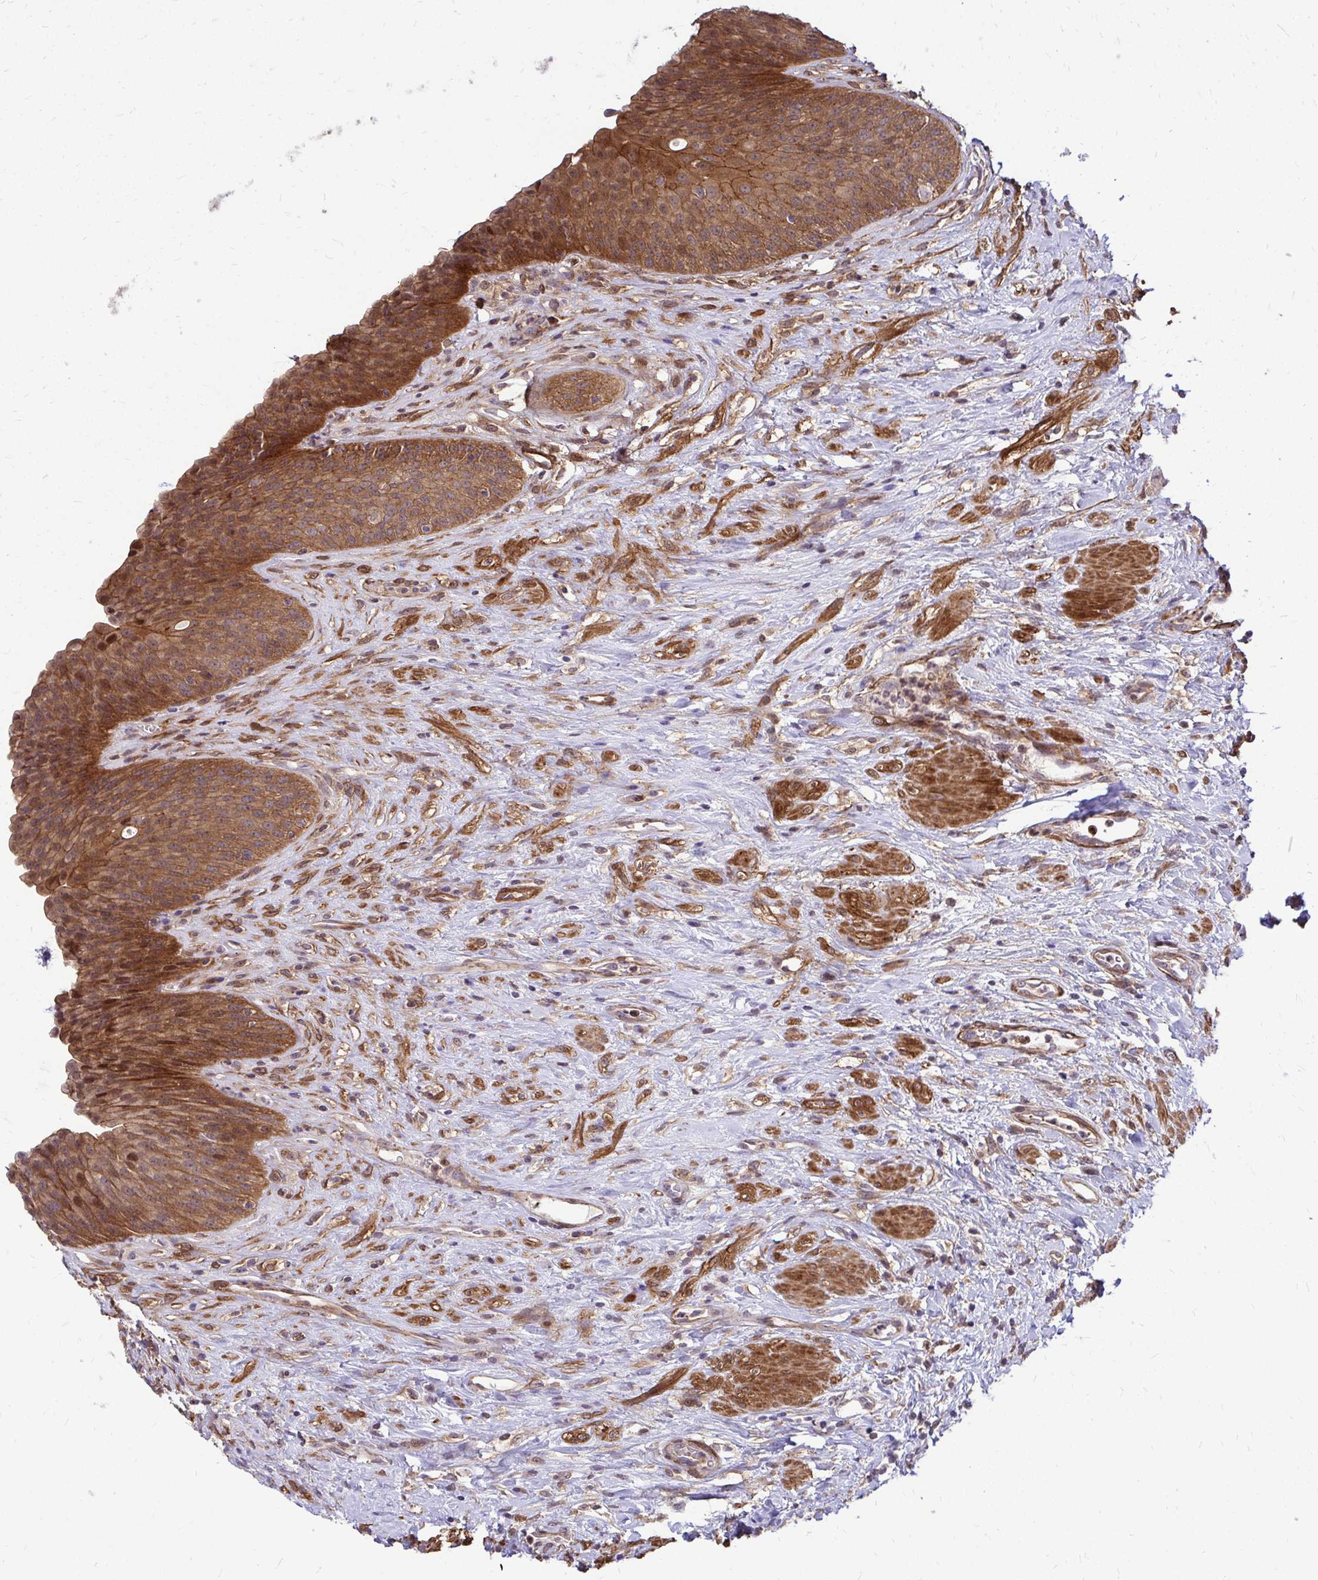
{"staining": {"intensity": "moderate", "quantity": ">75%", "location": "cytoplasmic/membranous,nuclear"}, "tissue": "urinary bladder", "cell_type": "Urothelial cells", "image_type": "normal", "snomed": [{"axis": "morphology", "description": "Normal tissue, NOS"}, {"axis": "topography", "description": "Urinary bladder"}], "caption": "Urinary bladder stained with immunohistochemistry demonstrates moderate cytoplasmic/membranous,nuclear staining in approximately >75% of urothelial cells.", "gene": "TRIP6", "patient": {"sex": "female", "age": 56}}